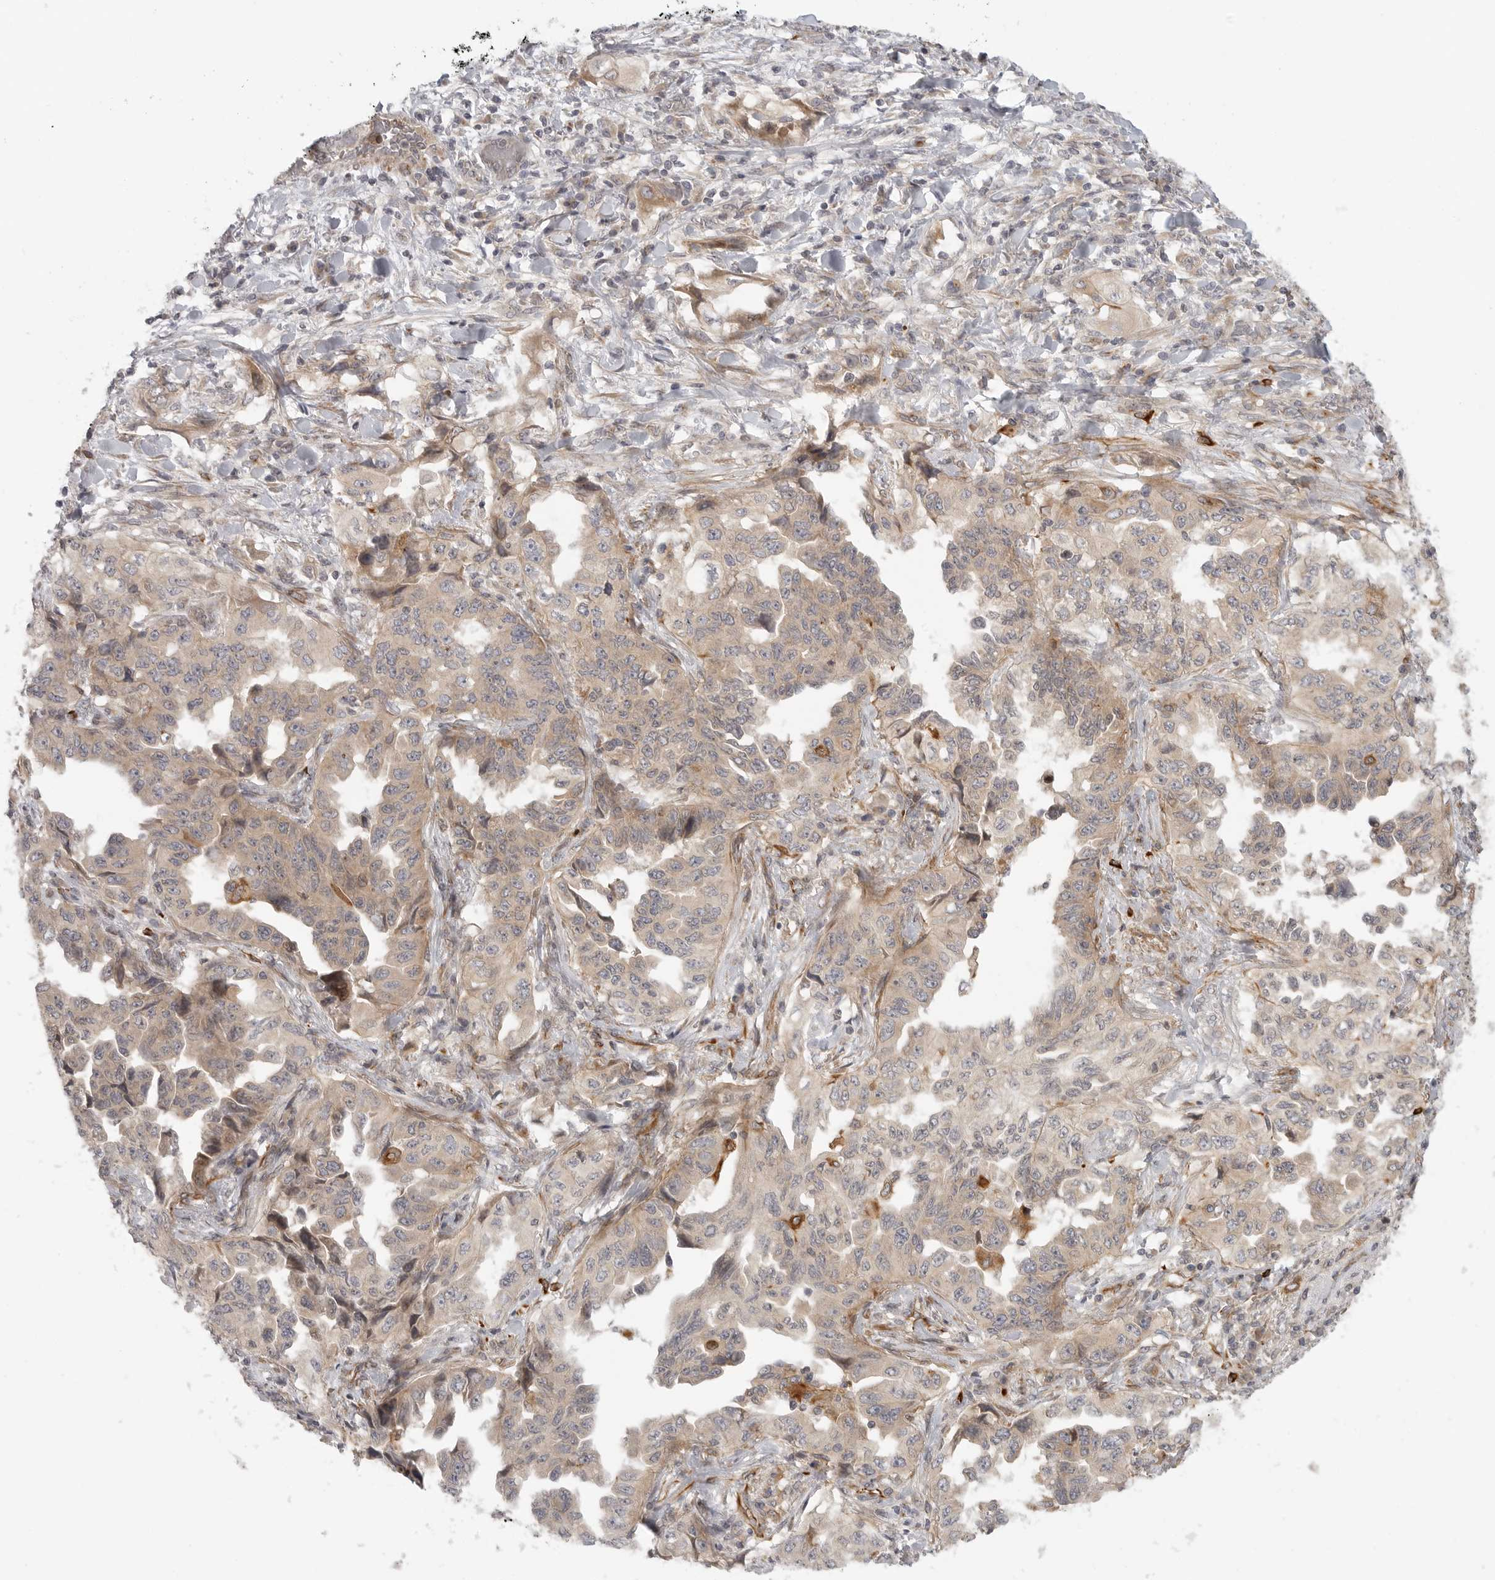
{"staining": {"intensity": "weak", "quantity": ">75%", "location": "cytoplasmic/membranous"}, "tissue": "lung cancer", "cell_type": "Tumor cells", "image_type": "cancer", "snomed": [{"axis": "morphology", "description": "Adenocarcinoma, NOS"}, {"axis": "topography", "description": "Lung"}], "caption": "Immunohistochemical staining of human lung cancer (adenocarcinoma) shows low levels of weak cytoplasmic/membranous positivity in approximately >75% of tumor cells.", "gene": "CCPG1", "patient": {"sex": "female", "age": 51}}